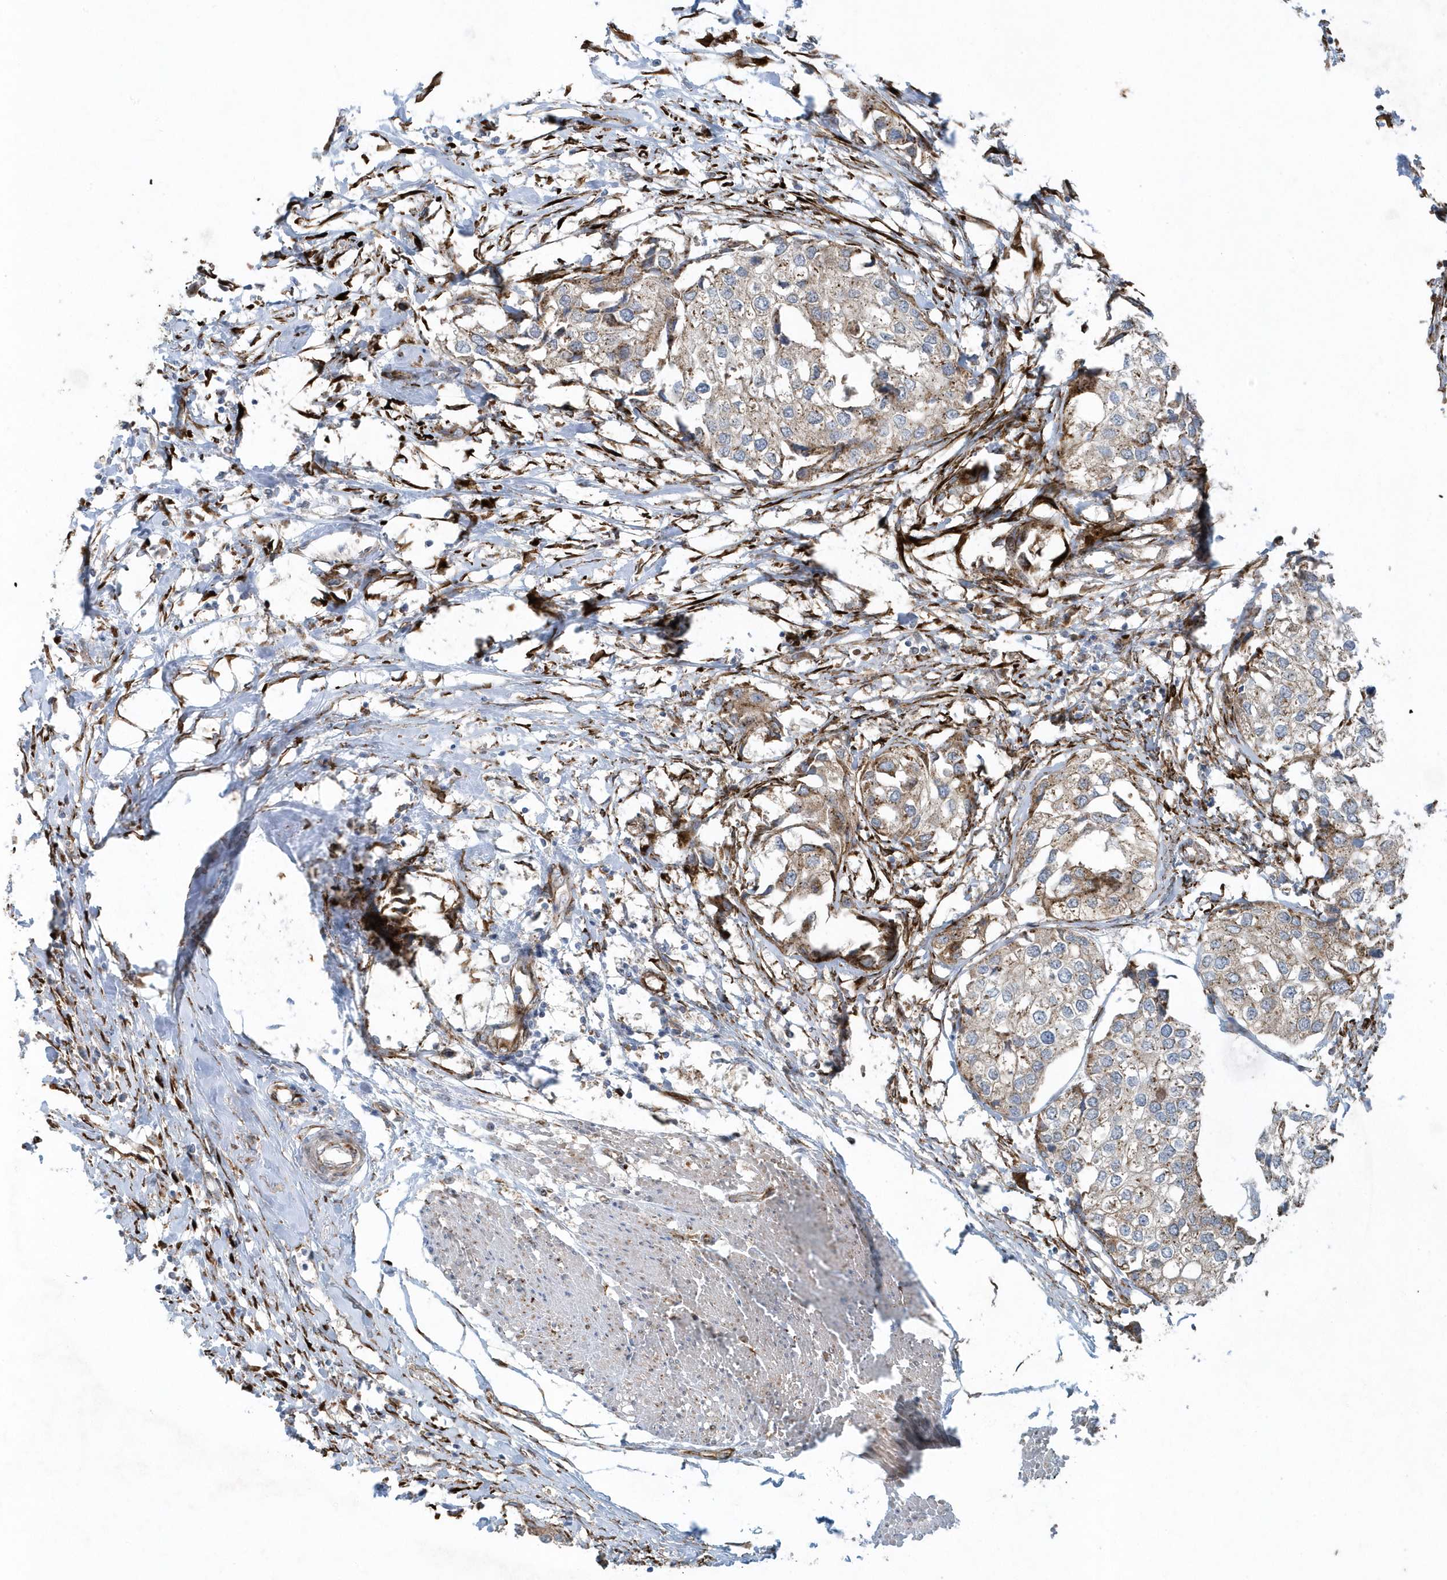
{"staining": {"intensity": "moderate", "quantity": ">75%", "location": "cytoplasmic/membranous"}, "tissue": "urothelial cancer", "cell_type": "Tumor cells", "image_type": "cancer", "snomed": [{"axis": "morphology", "description": "Urothelial carcinoma, High grade"}, {"axis": "topography", "description": "Urinary bladder"}], "caption": "Immunohistochemical staining of human urothelial cancer displays medium levels of moderate cytoplasmic/membranous staining in approximately >75% of tumor cells.", "gene": "FAM98A", "patient": {"sex": "male", "age": 64}}